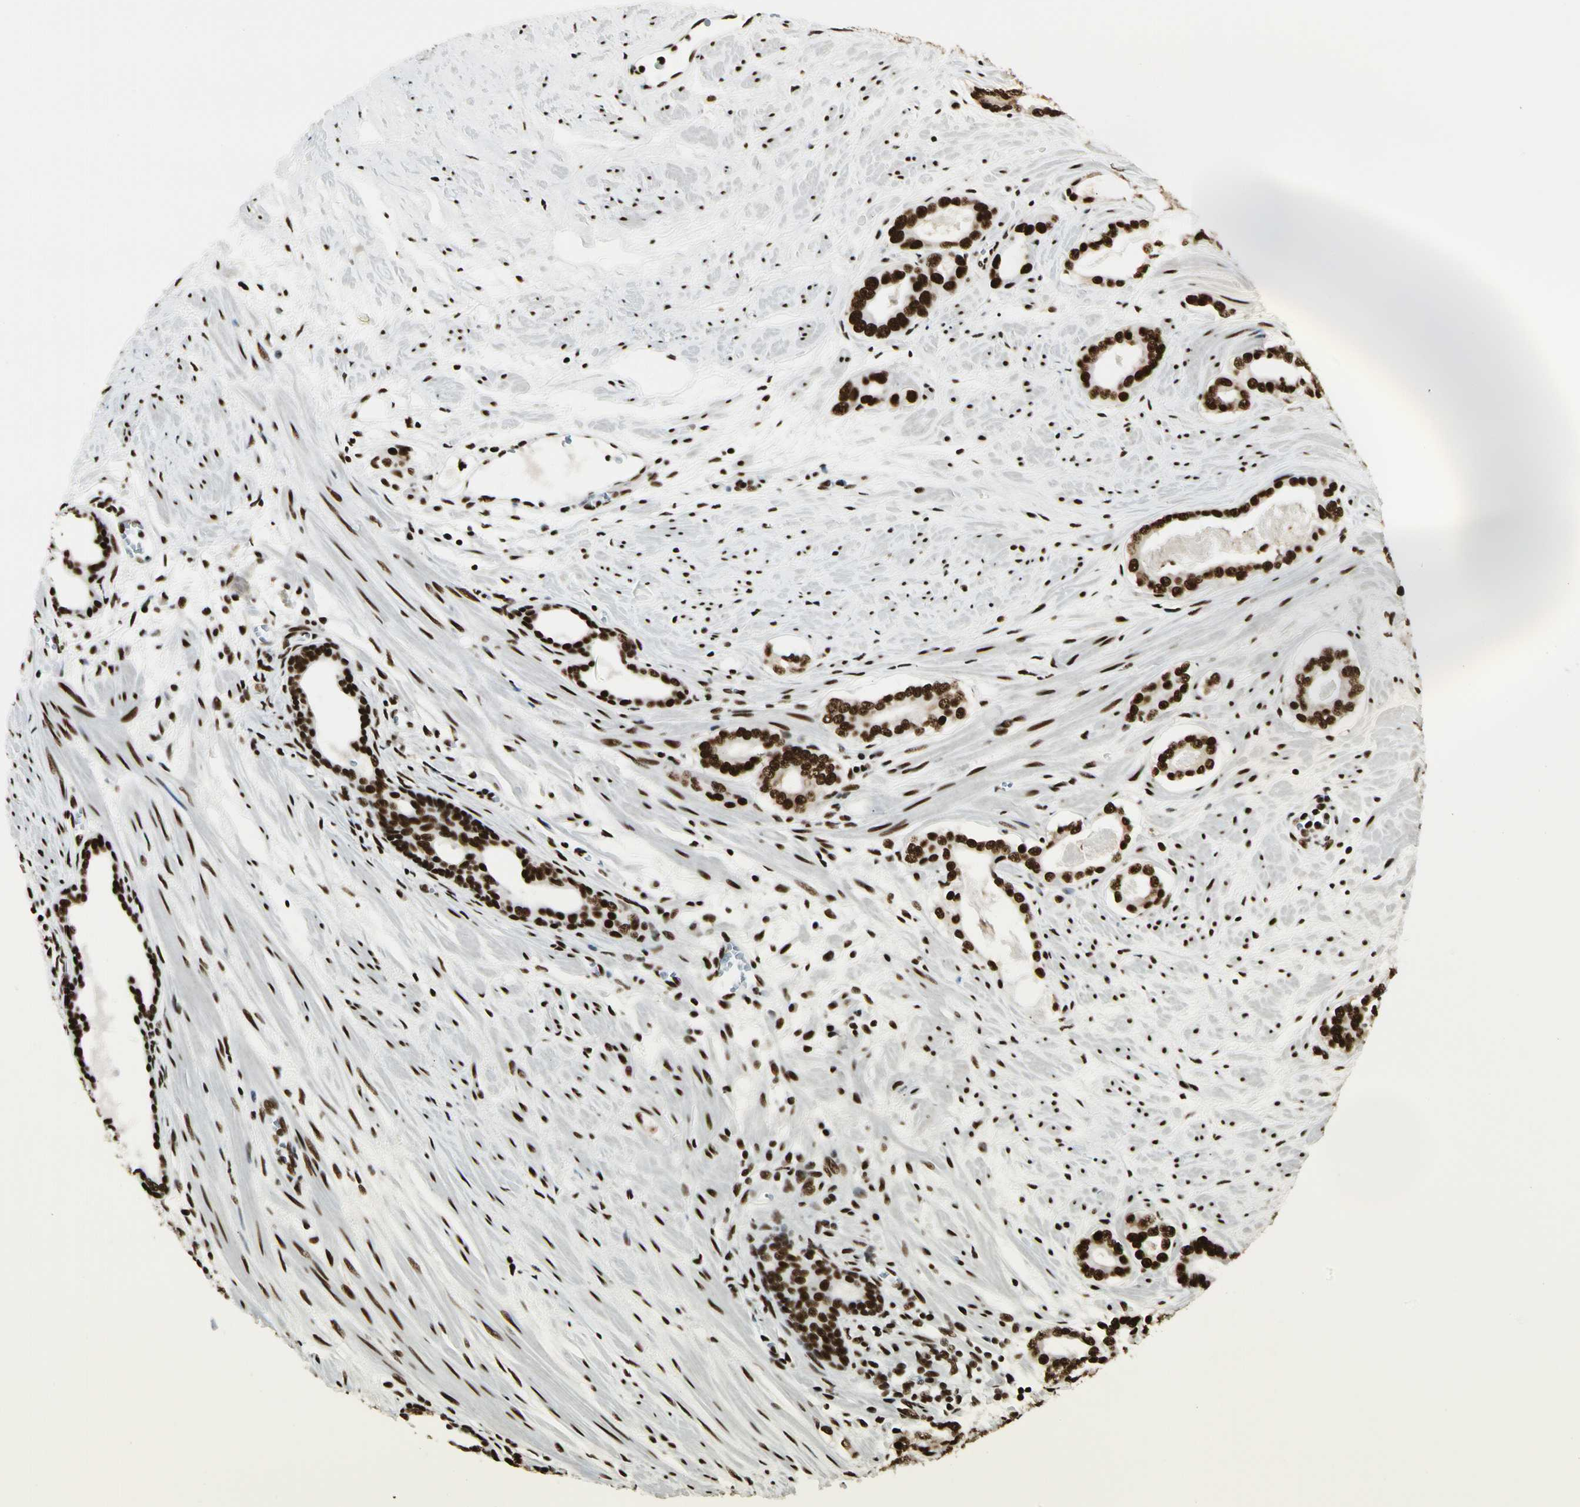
{"staining": {"intensity": "strong", "quantity": ">75%", "location": "nuclear"}, "tissue": "prostate cancer", "cell_type": "Tumor cells", "image_type": "cancer", "snomed": [{"axis": "morphology", "description": "Adenocarcinoma, Low grade"}, {"axis": "topography", "description": "Prostate"}], "caption": "Prostate cancer stained for a protein (brown) shows strong nuclear positive expression in approximately >75% of tumor cells.", "gene": "CCAR1", "patient": {"sex": "male", "age": 57}}